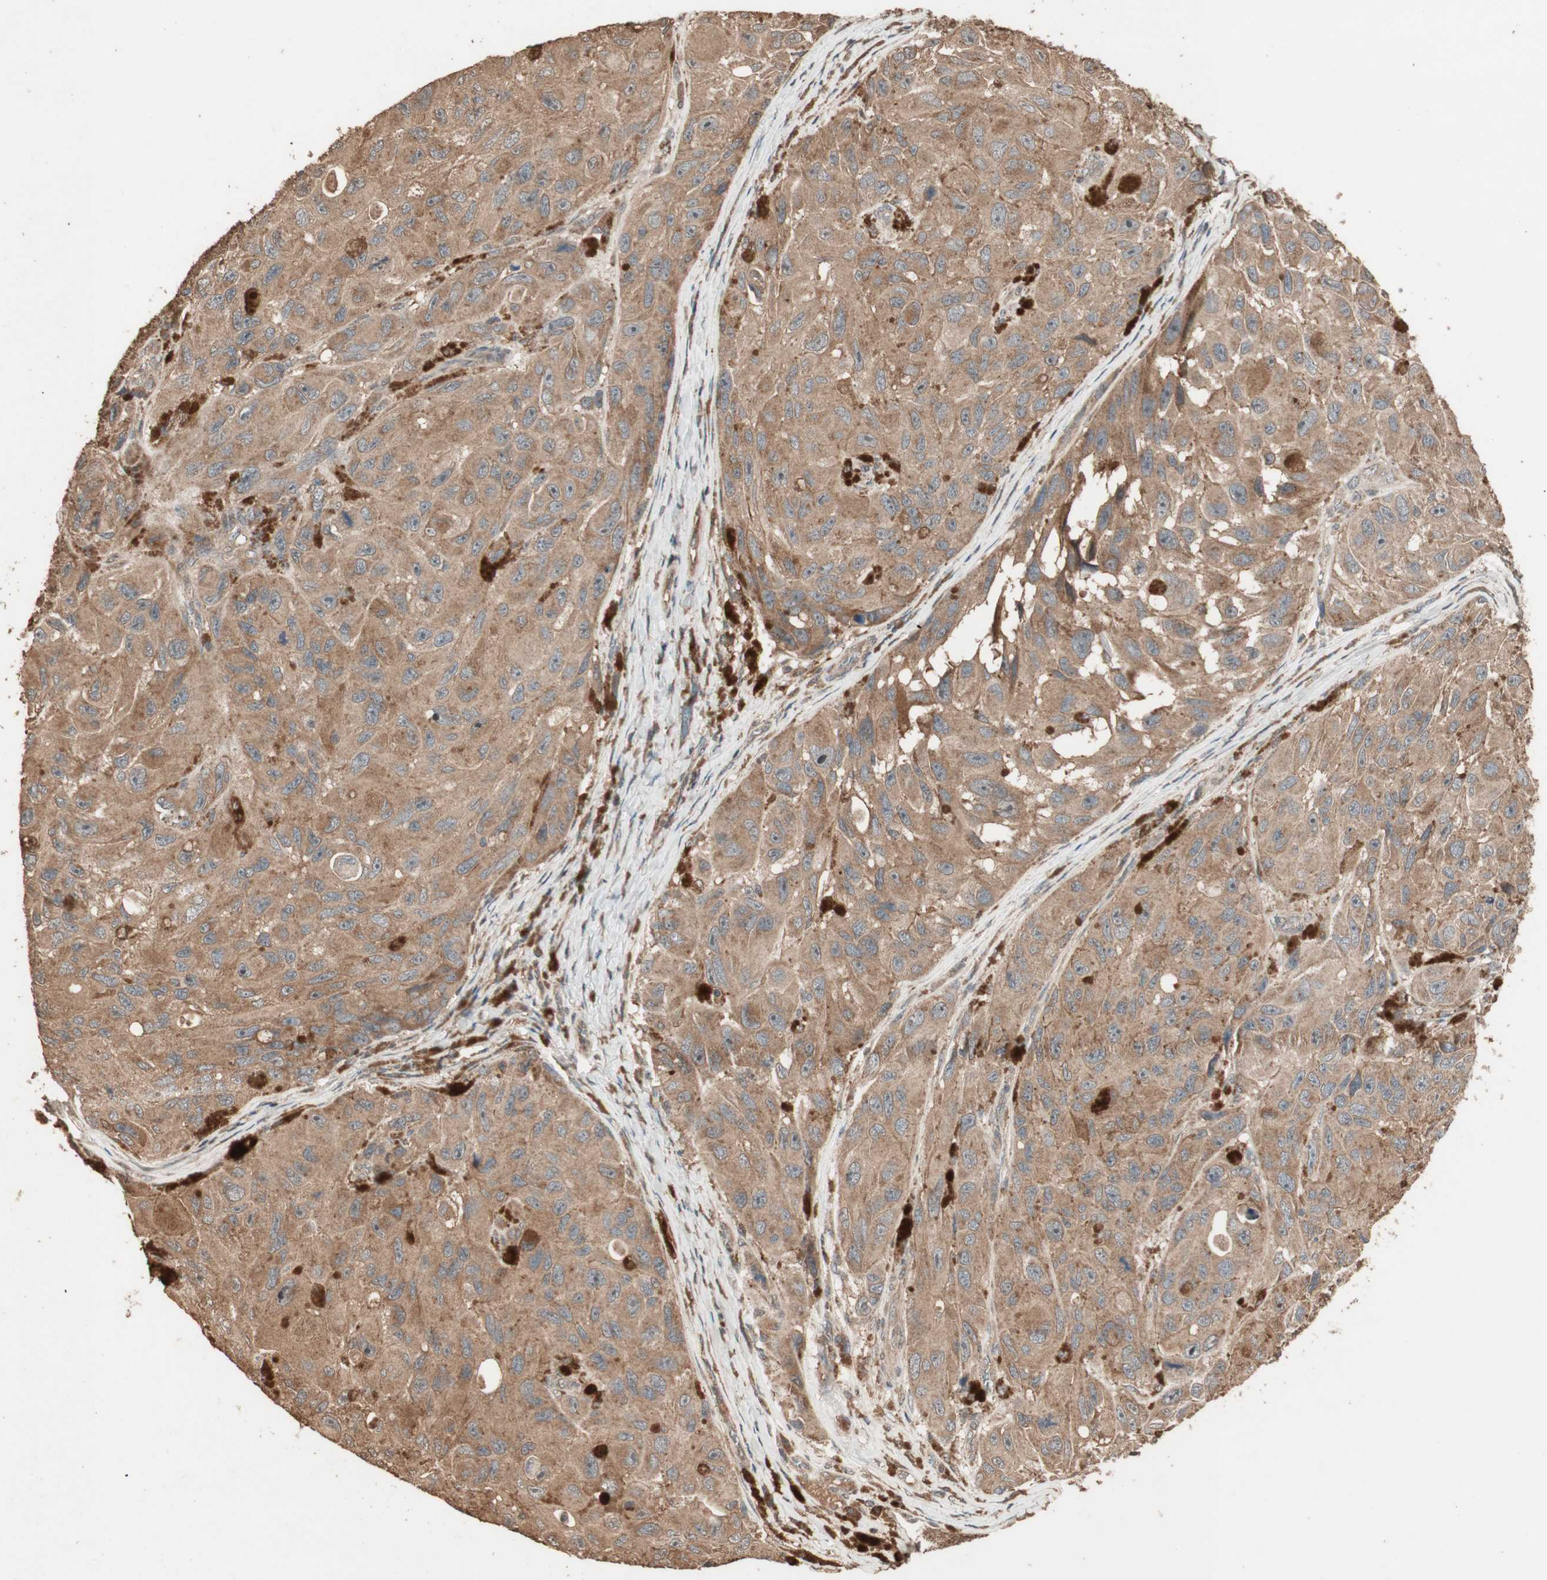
{"staining": {"intensity": "moderate", "quantity": ">75%", "location": "cytoplasmic/membranous"}, "tissue": "melanoma", "cell_type": "Tumor cells", "image_type": "cancer", "snomed": [{"axis": "morphology", "description": "Malignant melanoma, NOS"}, {"axis": "topography", "description": "Skin"}], "caption": "Brown immunohistochemical staining in malignant melanoma shows moderate cytoplasmic/membranous expression in approximately >75% of tumor cells.", "gene": "USP20", "patient": {"sex": "female", "age": 73}}